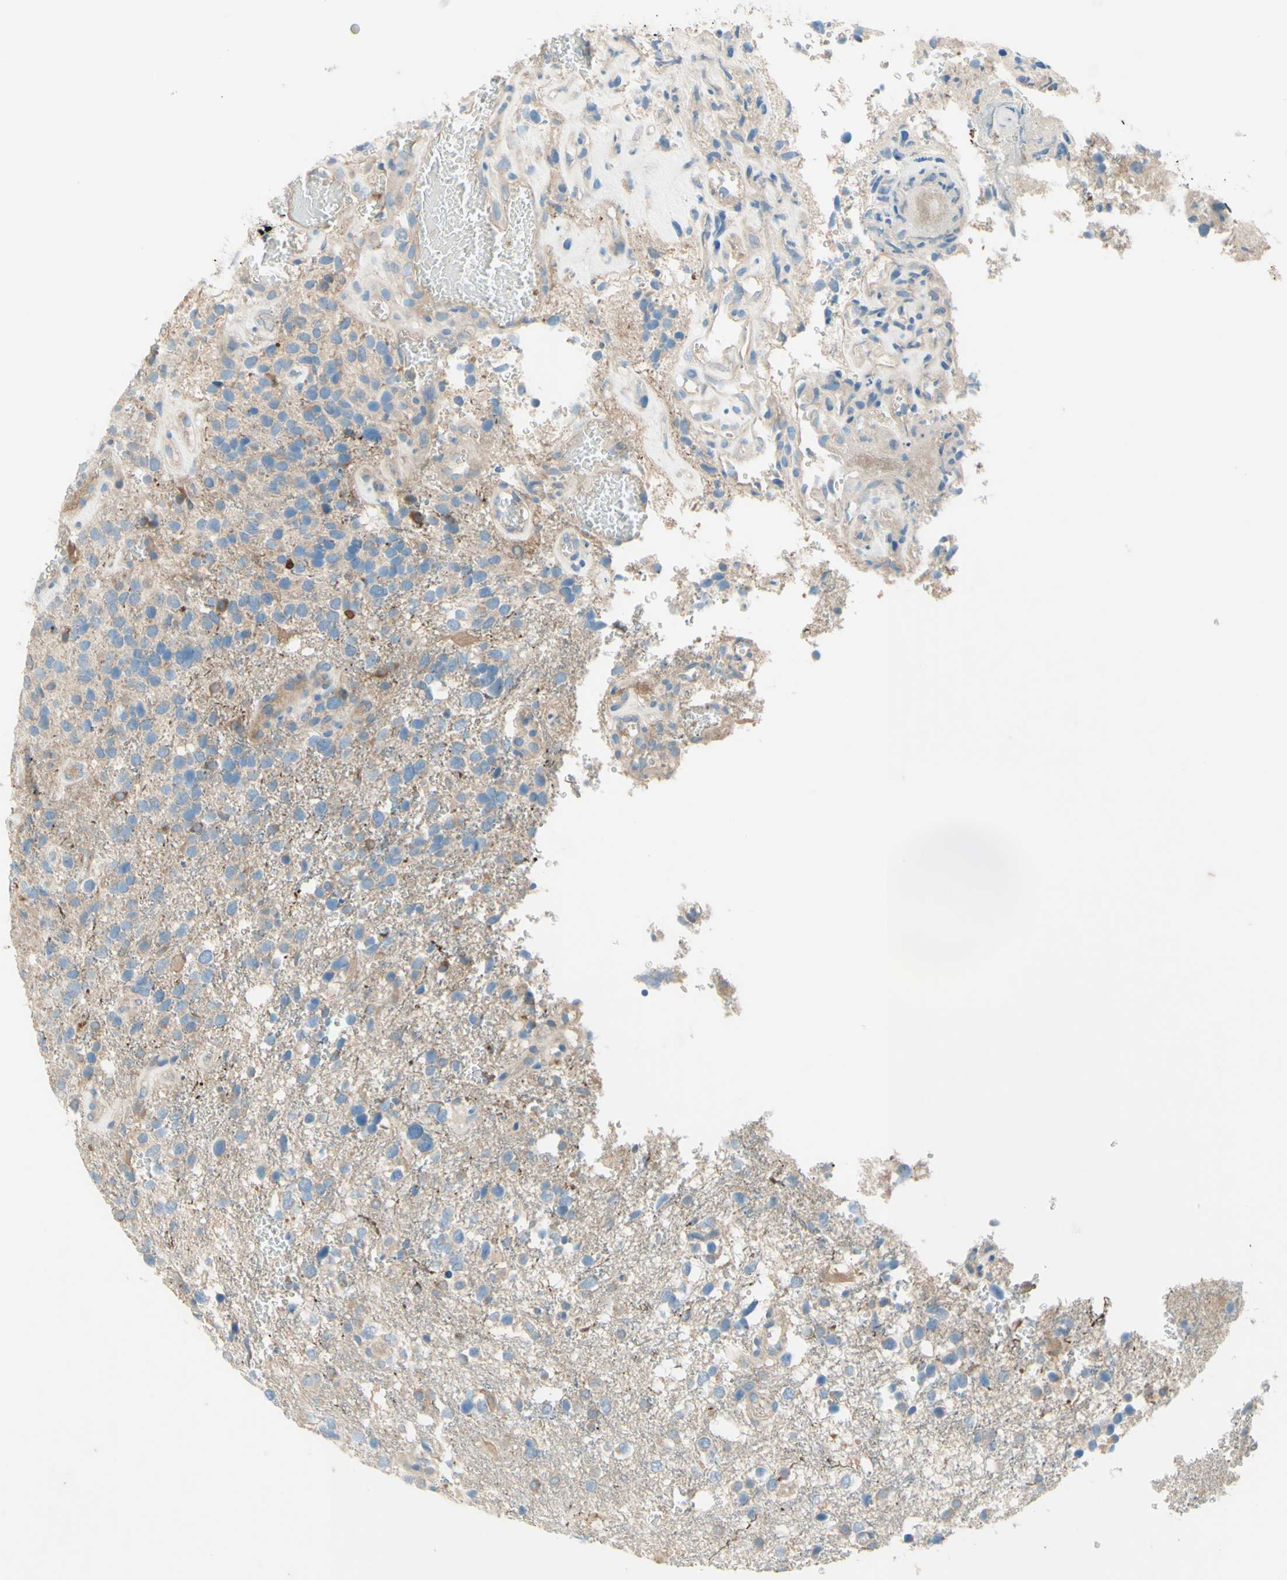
{"staining": {"intensity": "weak", "quantity": "25%-75%", "location": "cytoplasmic/membranous"}, "tissue": "glioma", "cell_type": "Tumor cells", "image_type": "cancer", "snomed": [{"axis": "morphology", "description": "Glioma, malignant, High grade"}, {"axis": "topography", "description": "Brain"}], "caption": "A brown stain shows weak cytoplasmic/membranous positivity of a protein in glioma tumor cells.", "gene": "IL2", "patient": {"sex": "female", "age": 58}}